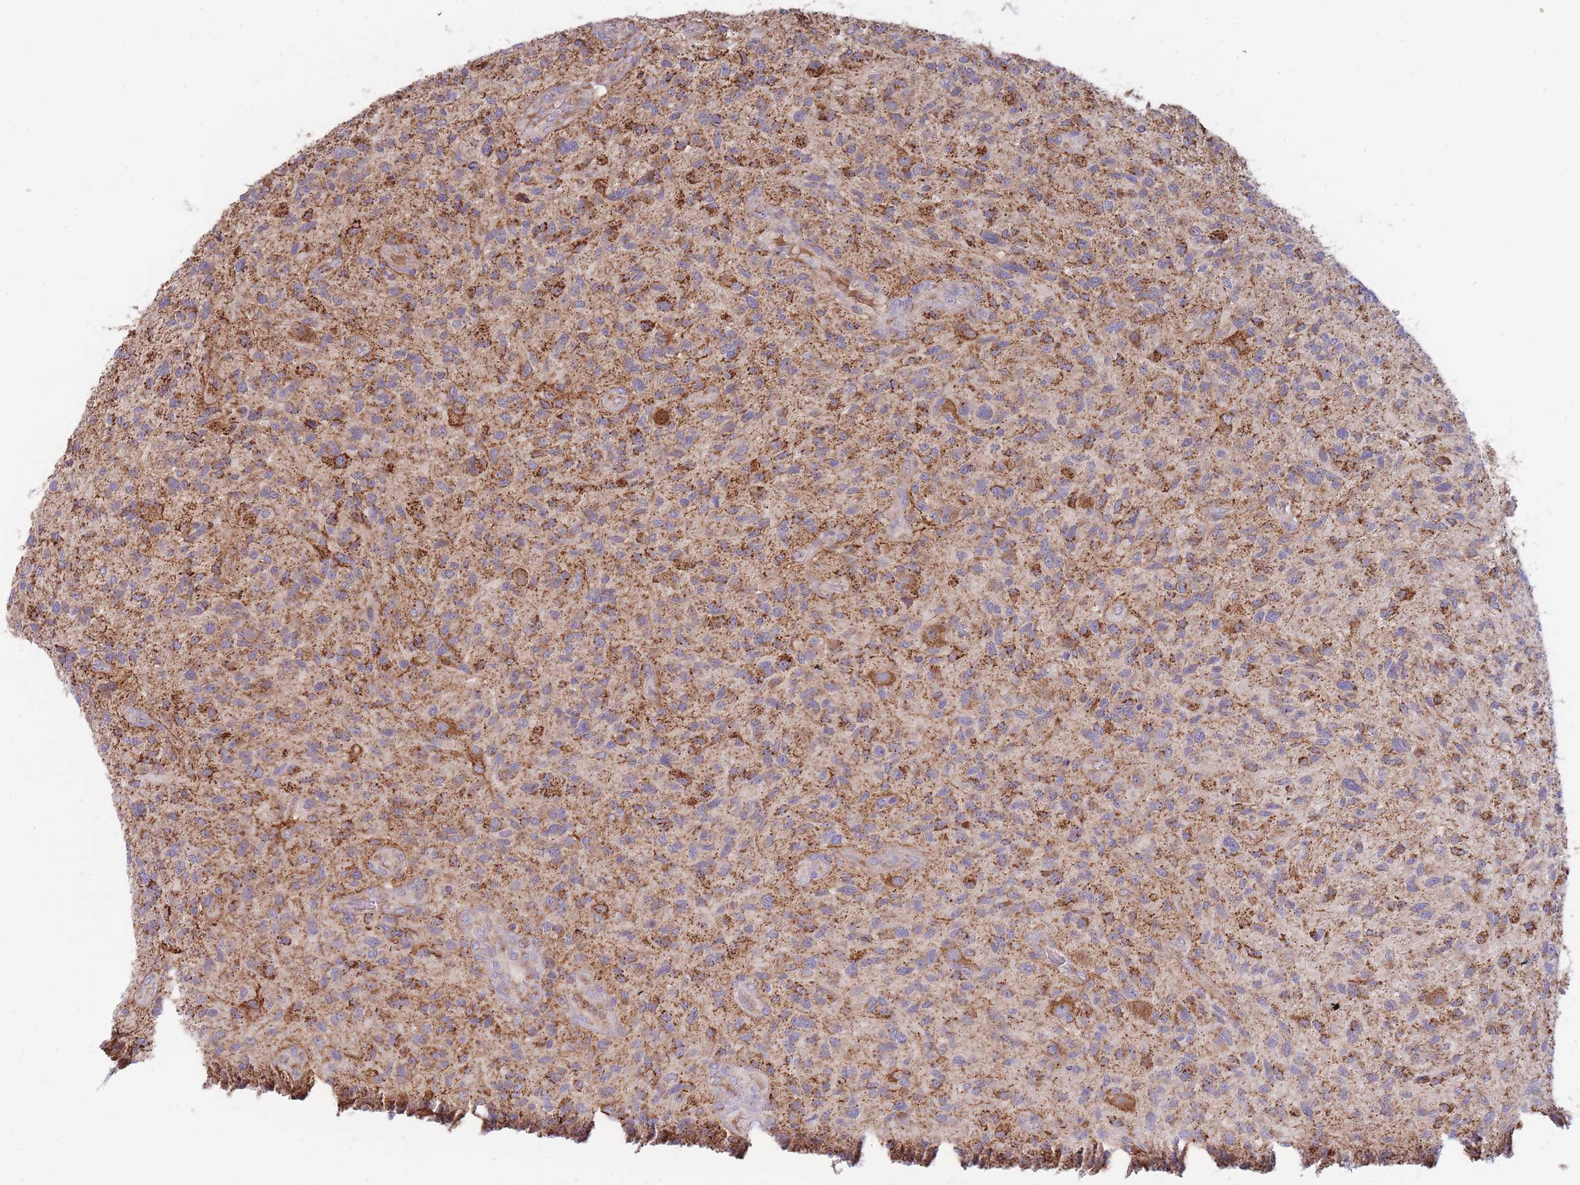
{"staining": {"intensity": "moderate", "quantity": "25%-75%", "location": "cytoplasmic/membranous"}, "tissue": "glioma", "cell_type": "Tumor cells", "image_type": "cancer", "snomed": [{"axis": "morphology", "description": "Glioma, malignant, High grade"}, {"axis": "topography", "description": "Brain"}], "caption": "IHC image of human glioma stained for a protein (brown), which exhibits medium levels of moderate cytoplasmic/membranous positivity in about 25%-75% of tumor cells.", "gene": "MRPL17", "patient": {"sex": "male", "age": 47}}